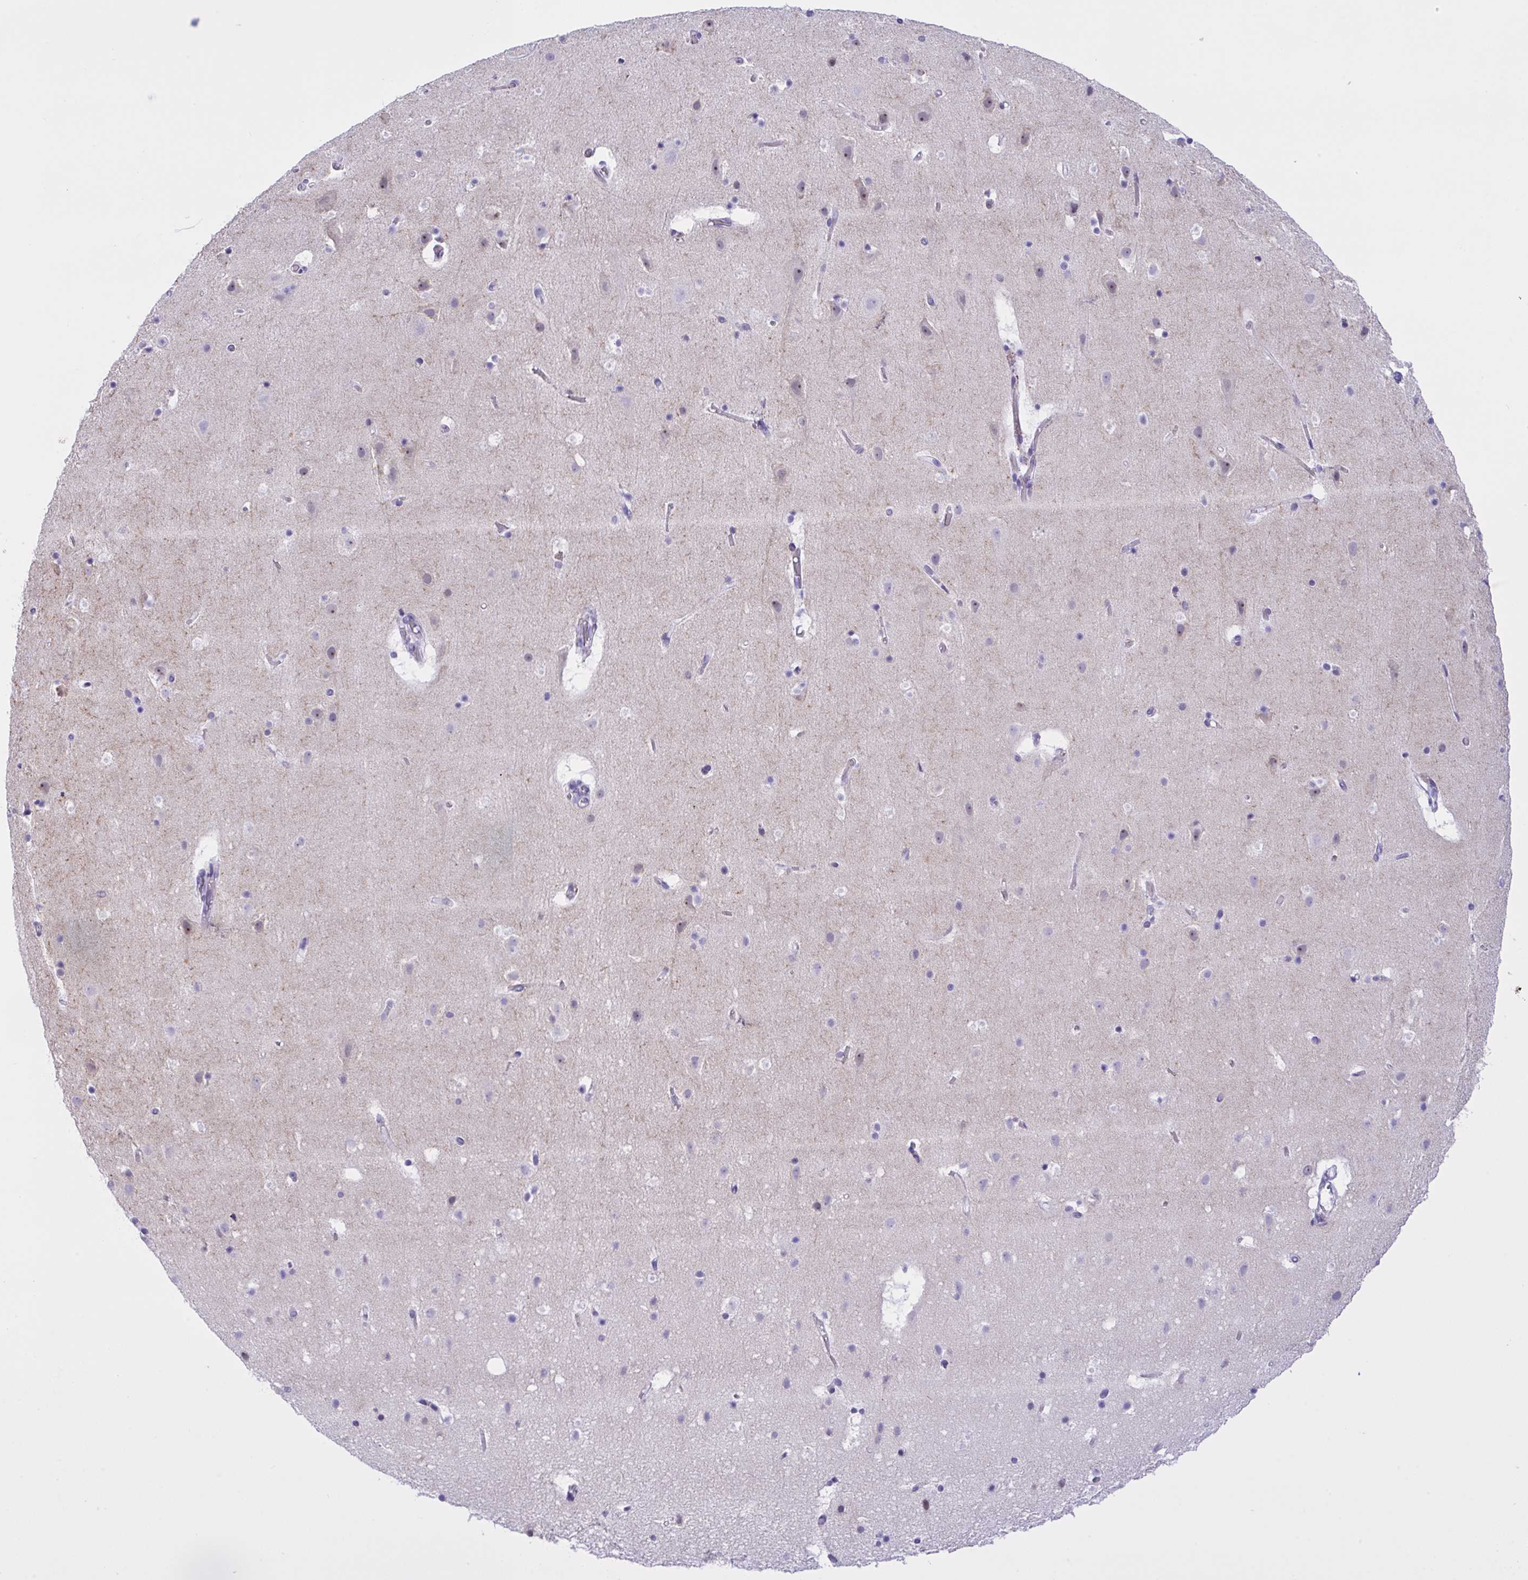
{"staining": {"intensity": "negative", "quantity": "none", "location": "none"}, "tissue": "cerebral cortex", "cell_type": "Endothelial cells", "image_type": "normal", "snomed": [{"axis": "morphology", "description": "Normal tissue, NOS"}, {"axis": "topography", "description": "Cerebral cortex"}], "caption": "This is an immunohistochemistry (IHC) micrograph of benign cerebral cortex. There is no expression in endothelial cells.", "gene": "YBX2", "patient": {"sex": "female", "age": 42}}